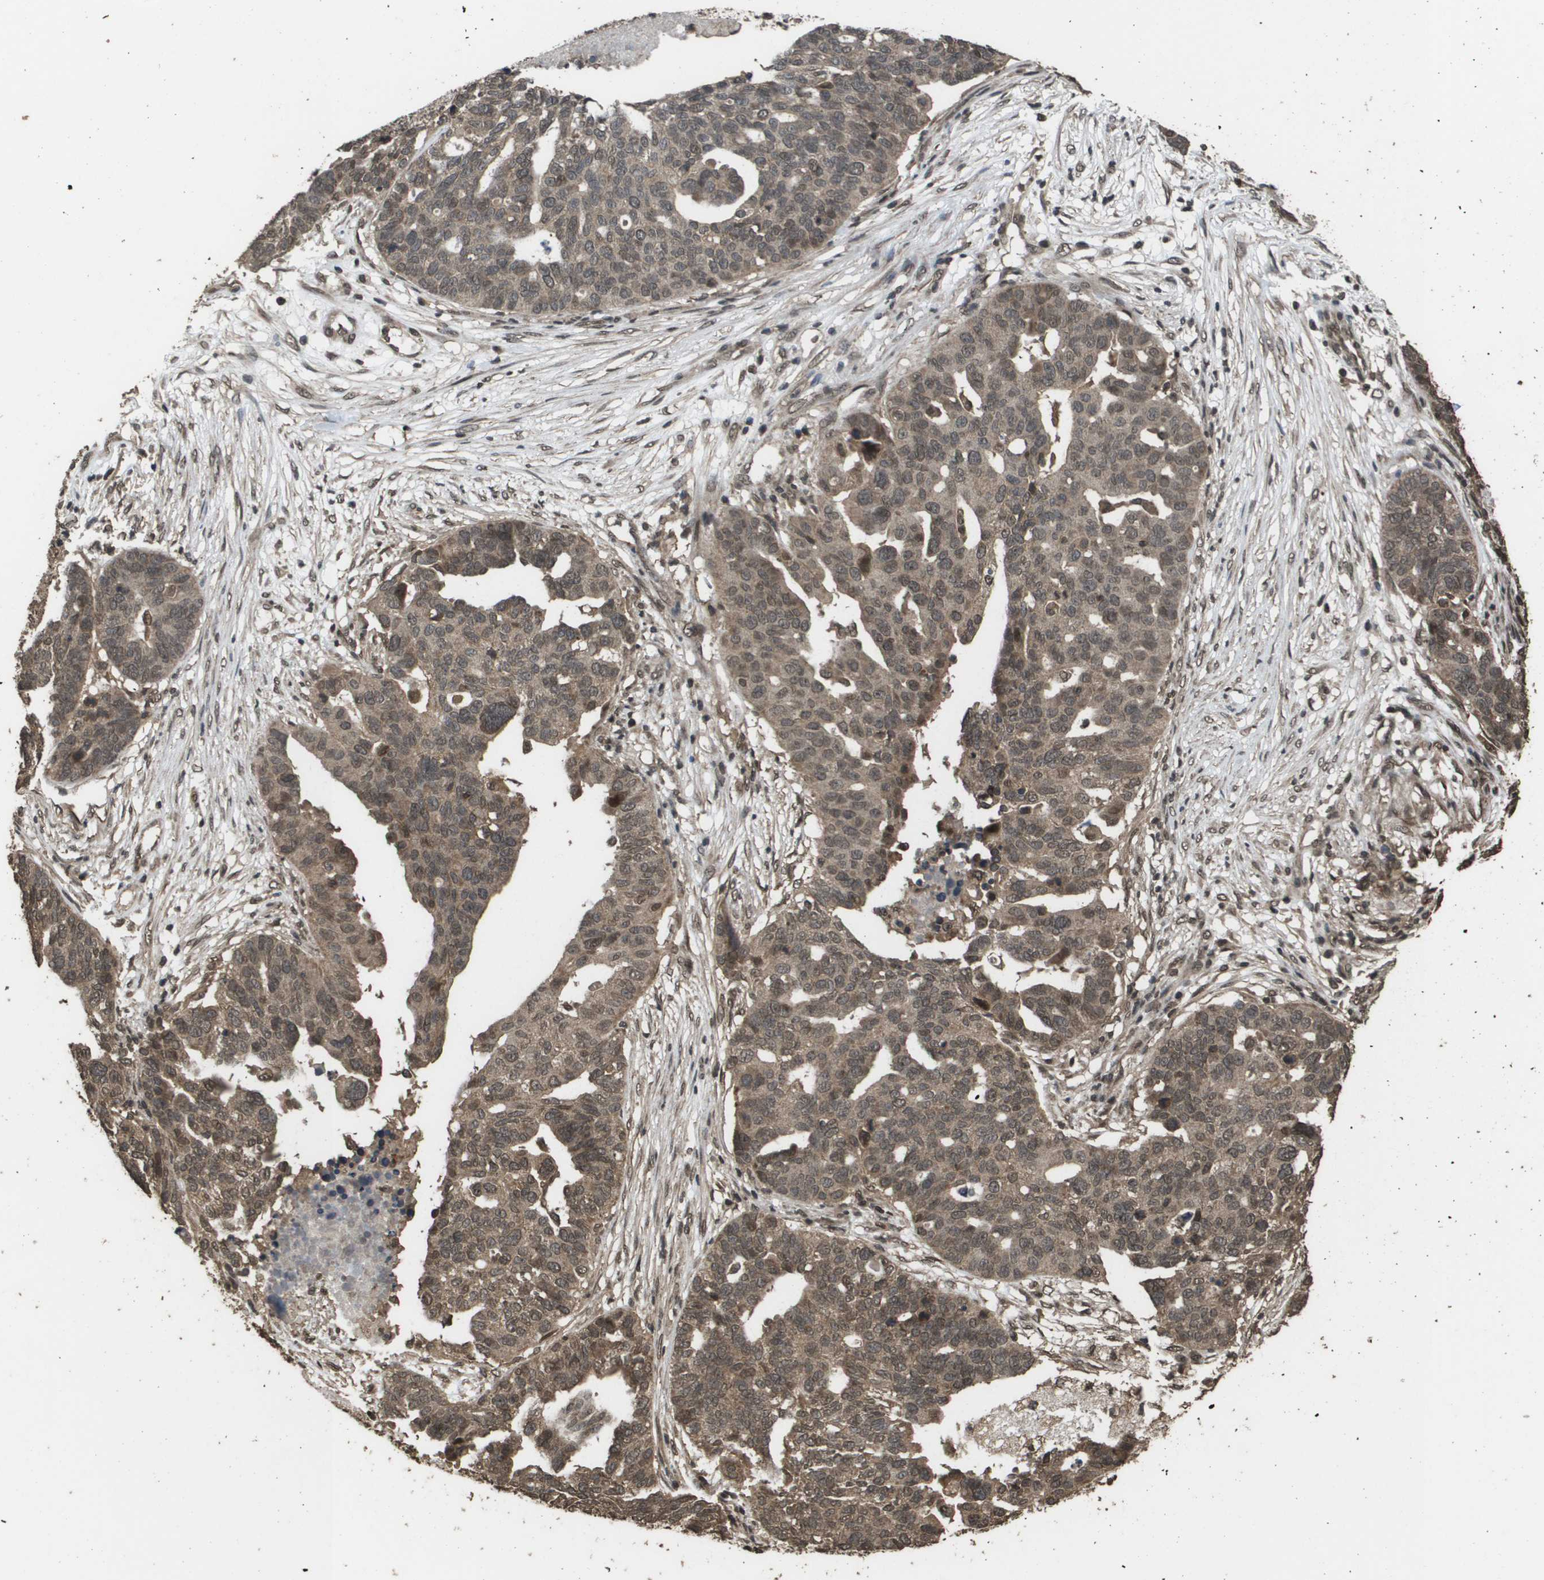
{"staining": {"intensity": "moderate", "quantity": ">75%", "location": "cytoplasmic/membranous,nuclear"}, "tissue": "ovarian cancer", "cell_type": "Tumor cells", "image_type": "cancer", "snomed": [{"axis": "morphology", "description": "Cystadenocarcinoma, serous, NOS"}, {"axis": "topography", "description": "Ovary"}], "caption": "Ovarian cancer stained with immunohistochemistry (IHC) shows moderate cytoplasmic/membranous and nuclear staining in about >75% of tumor cells.", "gene": "AXIN2", "patient": {"sex": "female", "age": 59}}